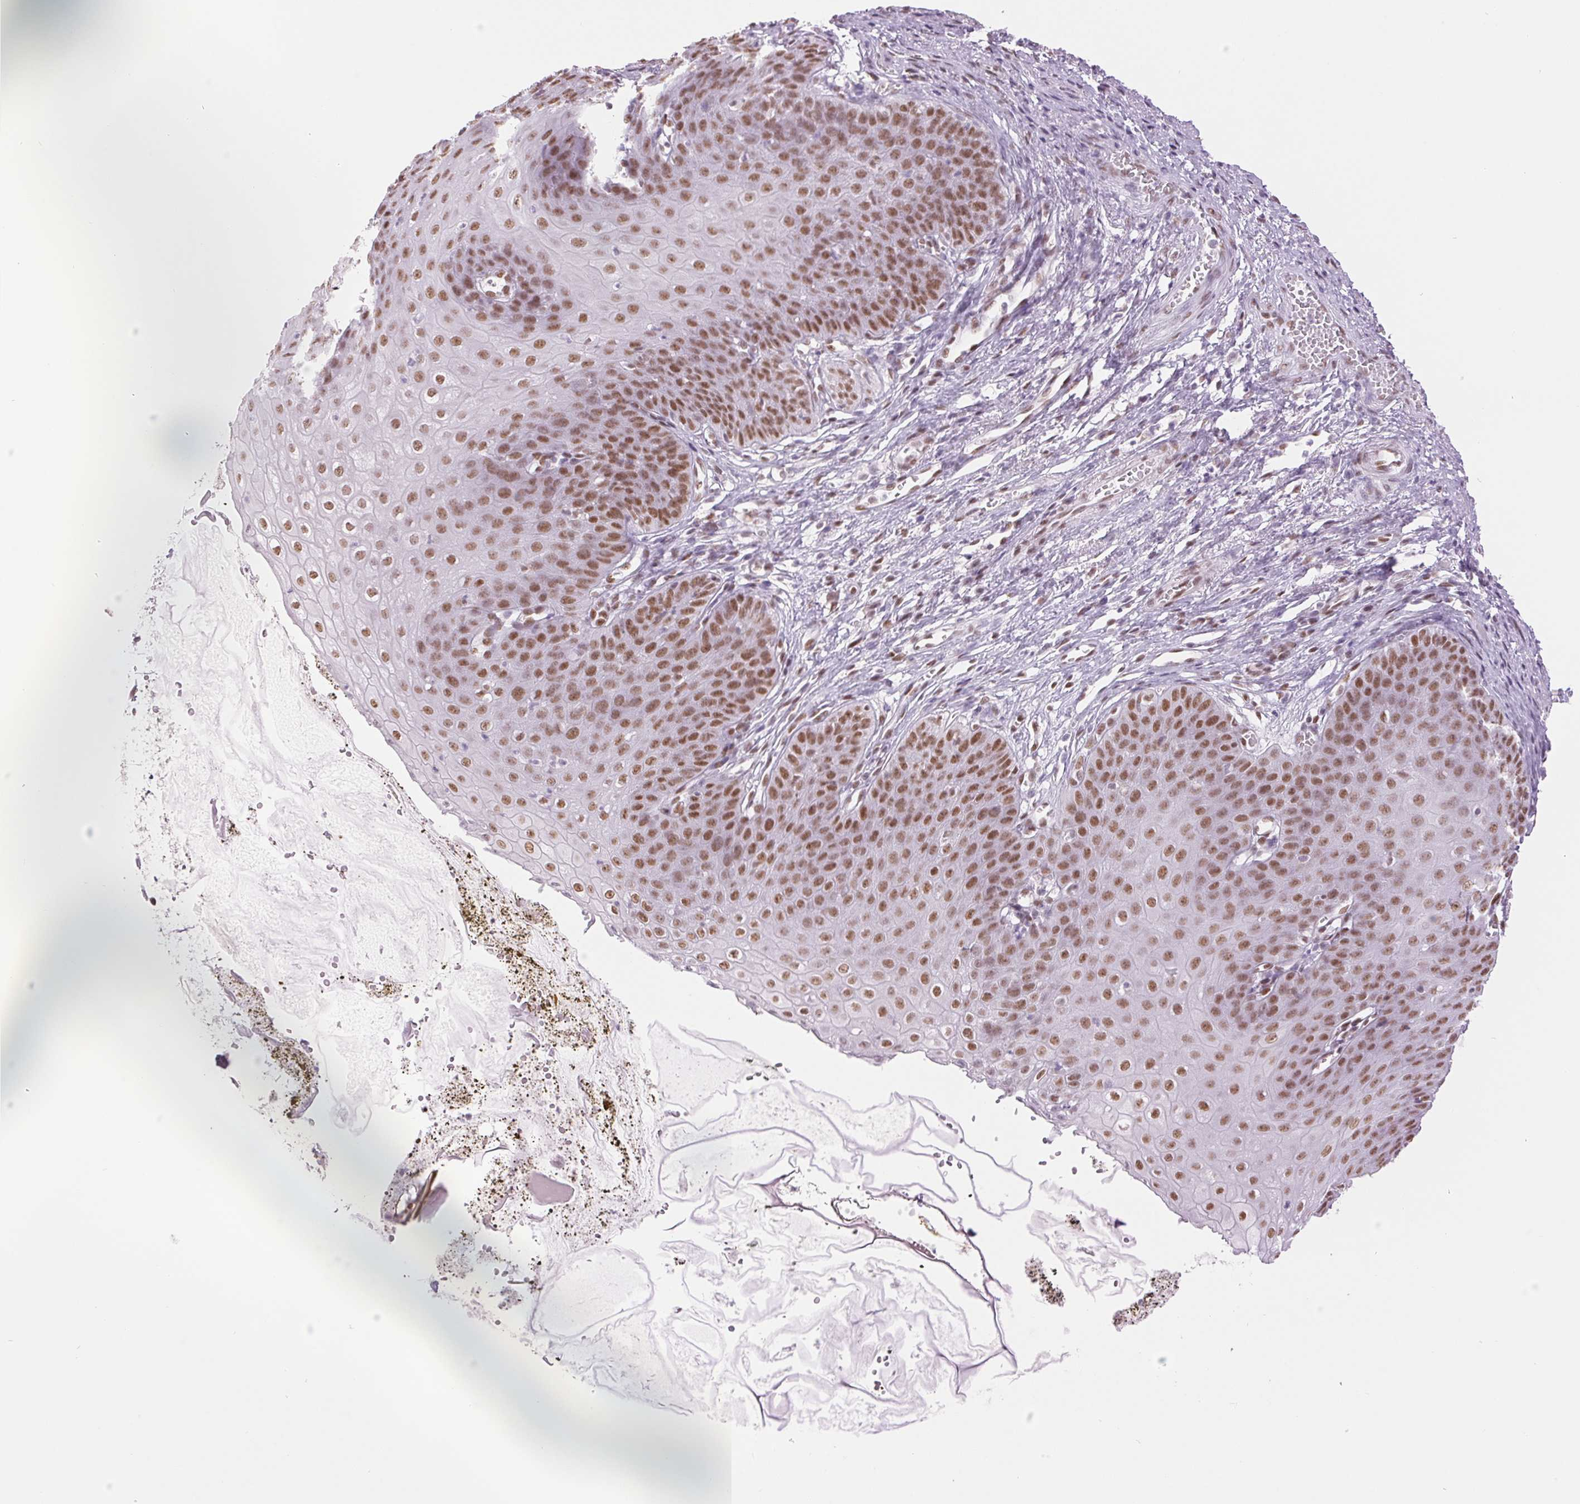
{"staining": {"intensity": "moderate", "quantity": ">75%", "location": "nuclear"}, "tissue": "esophagus", "cell_type": "Squamous epithelial cells", "image_type": "normal", "snomed": [{"axis": "morphology", "description": "Normal tissue, NOS"}, {"axis": "topography", "description": "Esophagus"}], "caption": "Immunohistochemistry staining of benign esophagus, which reveals medium levels of moderate nuclear positivity in approximately >75% of squamous epithelial cells indicating moderate nuclear protein positivity. The staining was performed using DAB (3,3'-diaminobenzidine) (brown) for protein detection and nuclei were counterstained in hematoxylin (blue).", "gene": "ZFR2", "patient": {"sex": "male", "age": 71}}